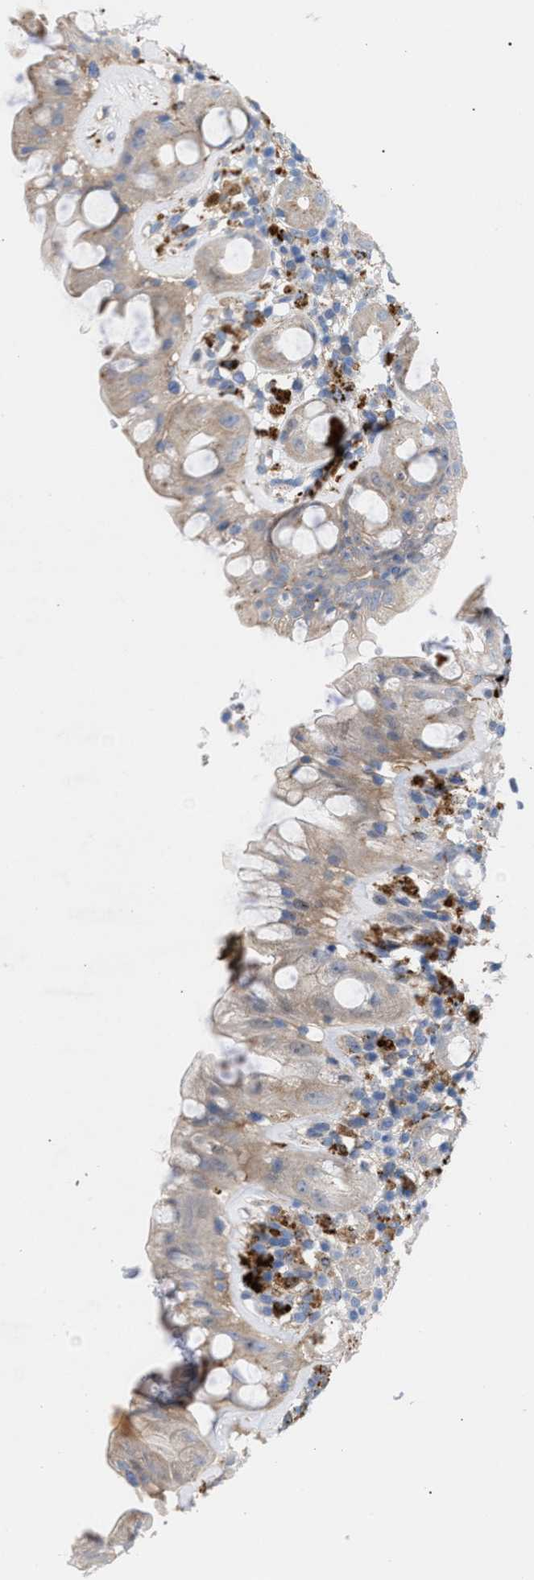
{"staining": {"intensity": "weak", "quantity": ">75%", "location": "cytoplasmic/membranous"}, "tissue": "rectum", "cell_type": "Glandular cells", "image_type": "normal", "snomed": [{"axis": "morphology", "description": "Normal tissue, NOS"}, {"axis": "topography", "description": "Rectum"}], "caption": "Glandular cells display low levels of weak cytoplasmic/membranous positivity in about >75% of cells in normal human rectum.", "gene": "MBTD1", "patient": {"sex": "male", "age": 44}}